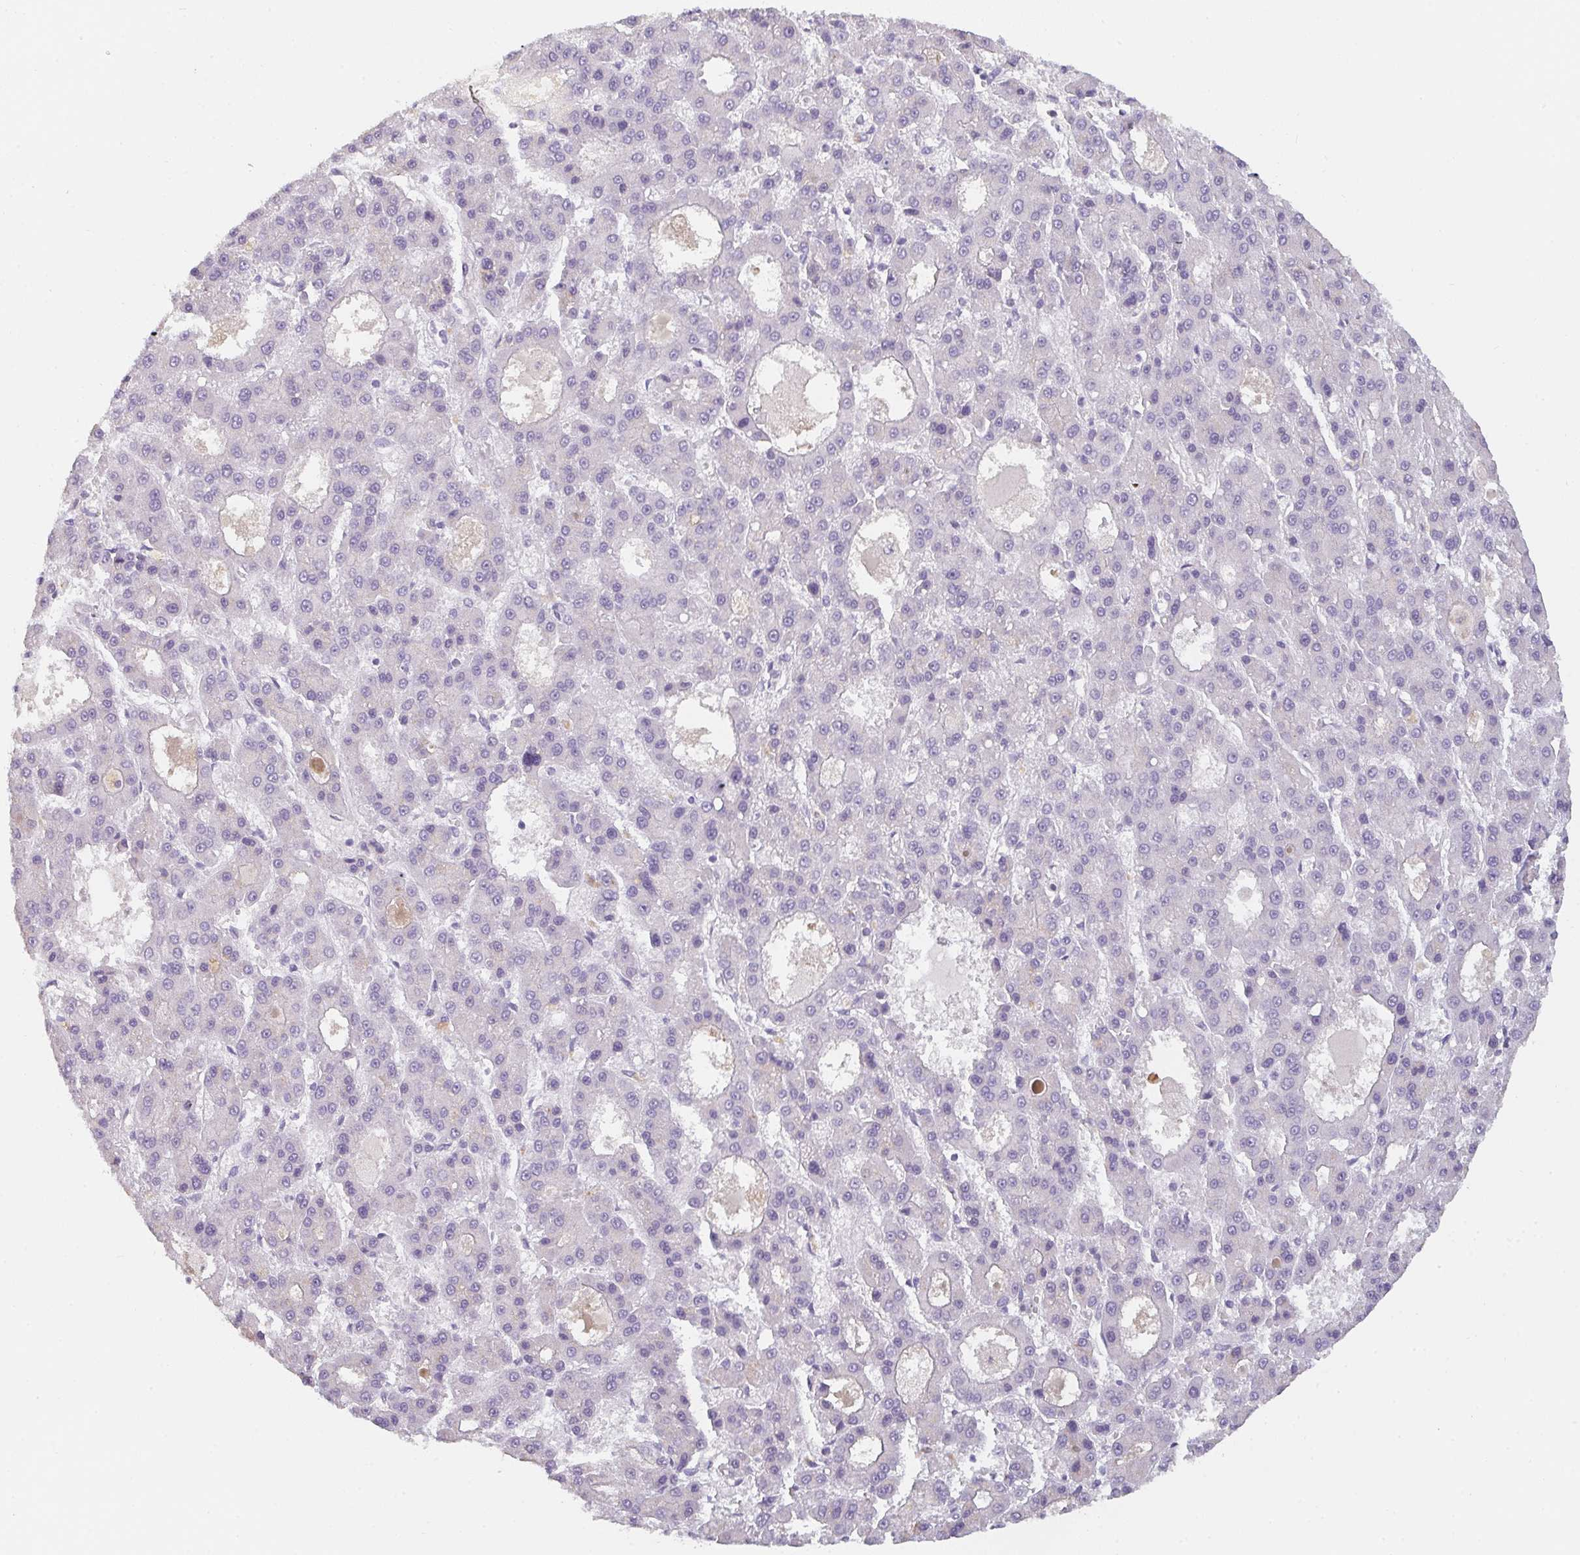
{"staining": {"intensity": "negative", "quantity": "none", "location": "none"}, "tissue": "liver cancer", "cell_type": "Tumor cells", "image_type": "cancer", "snomed": [{"axis": "morphology", "description": "Carcinoma, Hepatocellular, NOS"}, {"axis": "topography", "description": "Liver"}], "caption": "This is a histopathology image of immunohistochemistry staining of hepatocellular carcinoma (liver), which shows no staining in tumor cells.", "gene": "C1QTNF8", "patient": {"sex": "male", "age": 70}}